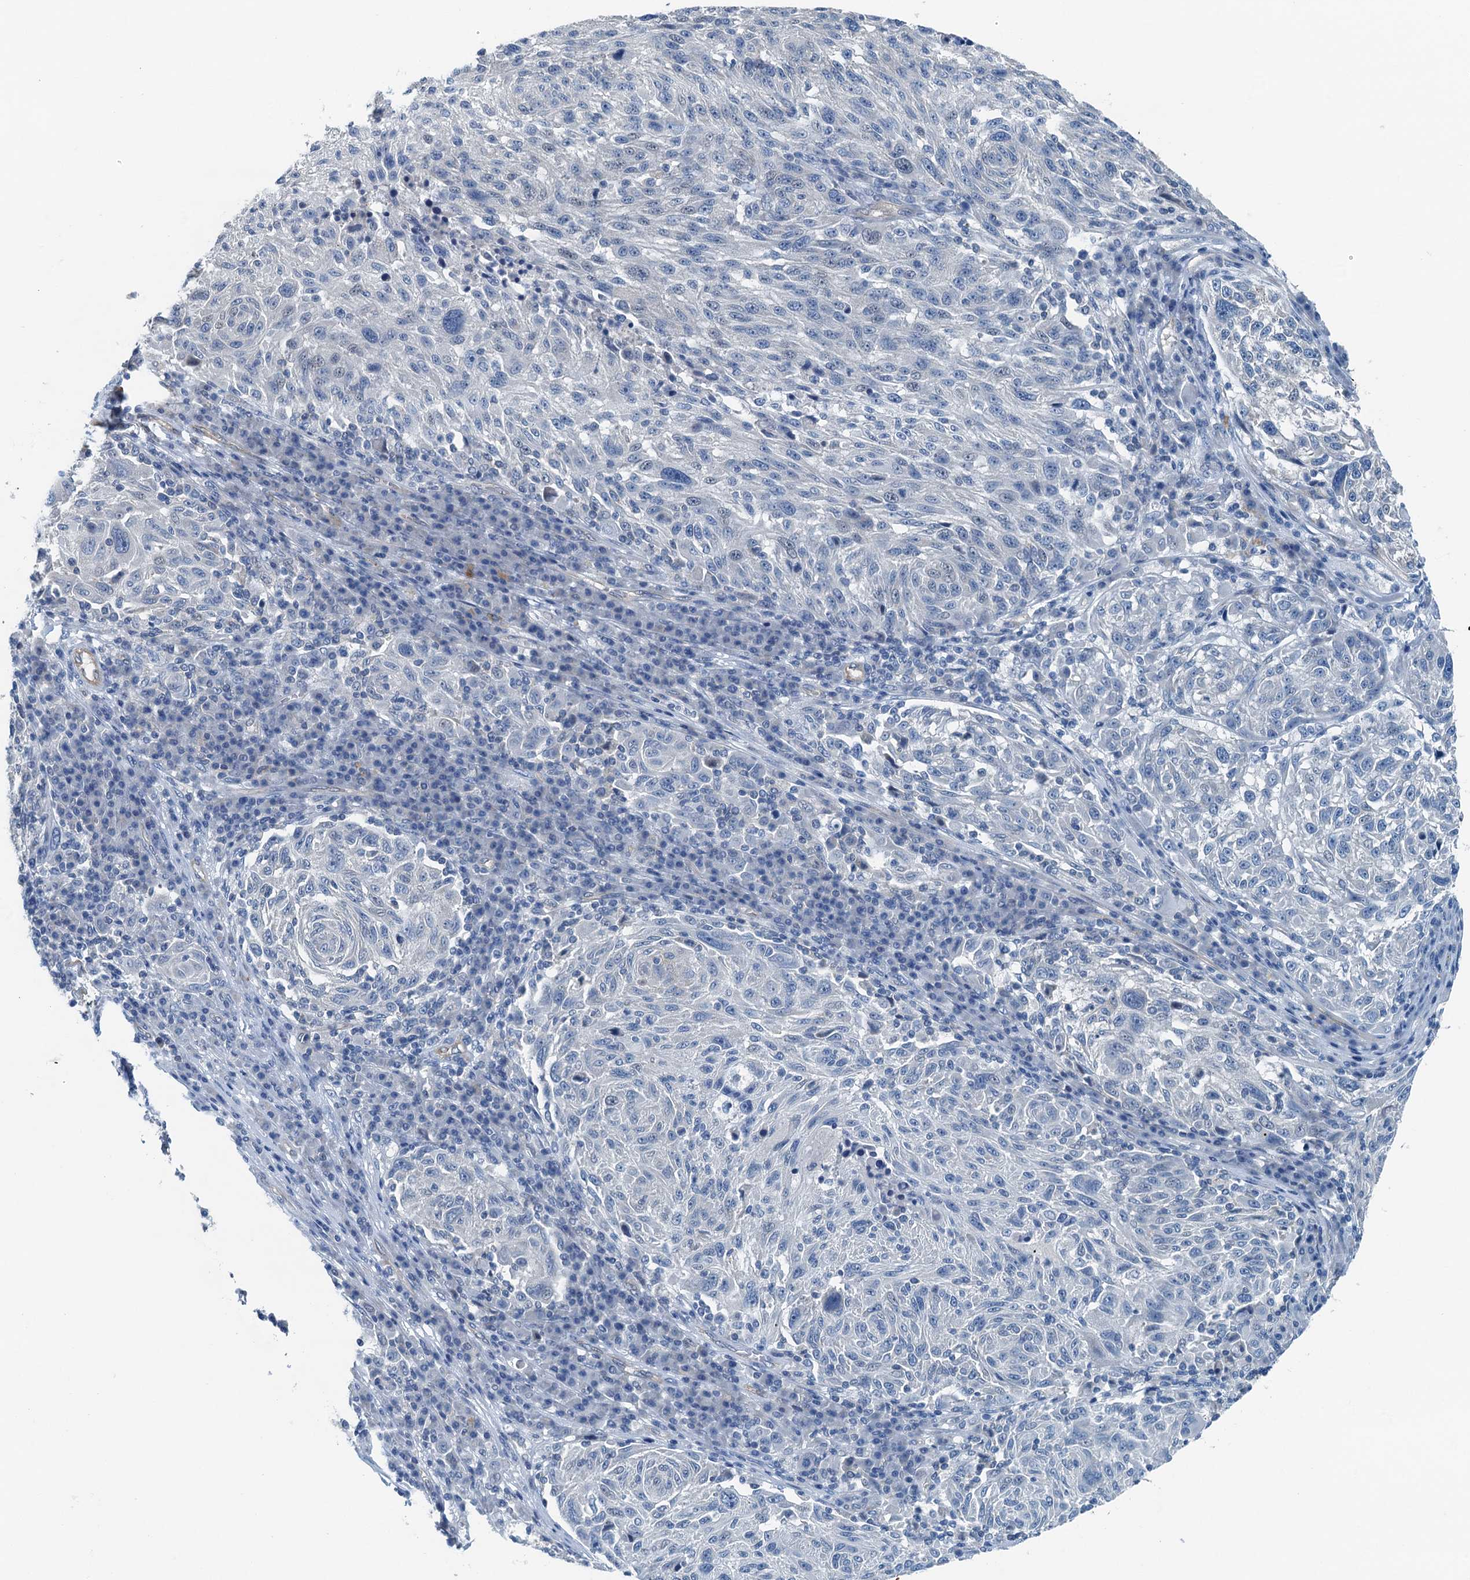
{"staining": {"intensity": "negative", "quantity": "none", "location": "none"}, "tissue": "melanoma", "cell_type": "Tumor cells", "image_type": "cancer", "snomed": [{"axis": "morphology", "description": "Malignant melanoma, NOS"}, {"axis": "topography", "description": "Skin"}], "caption": "An immunohistochemistry (IHC) micrograph of malignant melanoma is shown. There is no staining in tumor cells of malignant melanoma.", "gene": "GFOD2", "patient": {"sex": "male", "age": 53}}